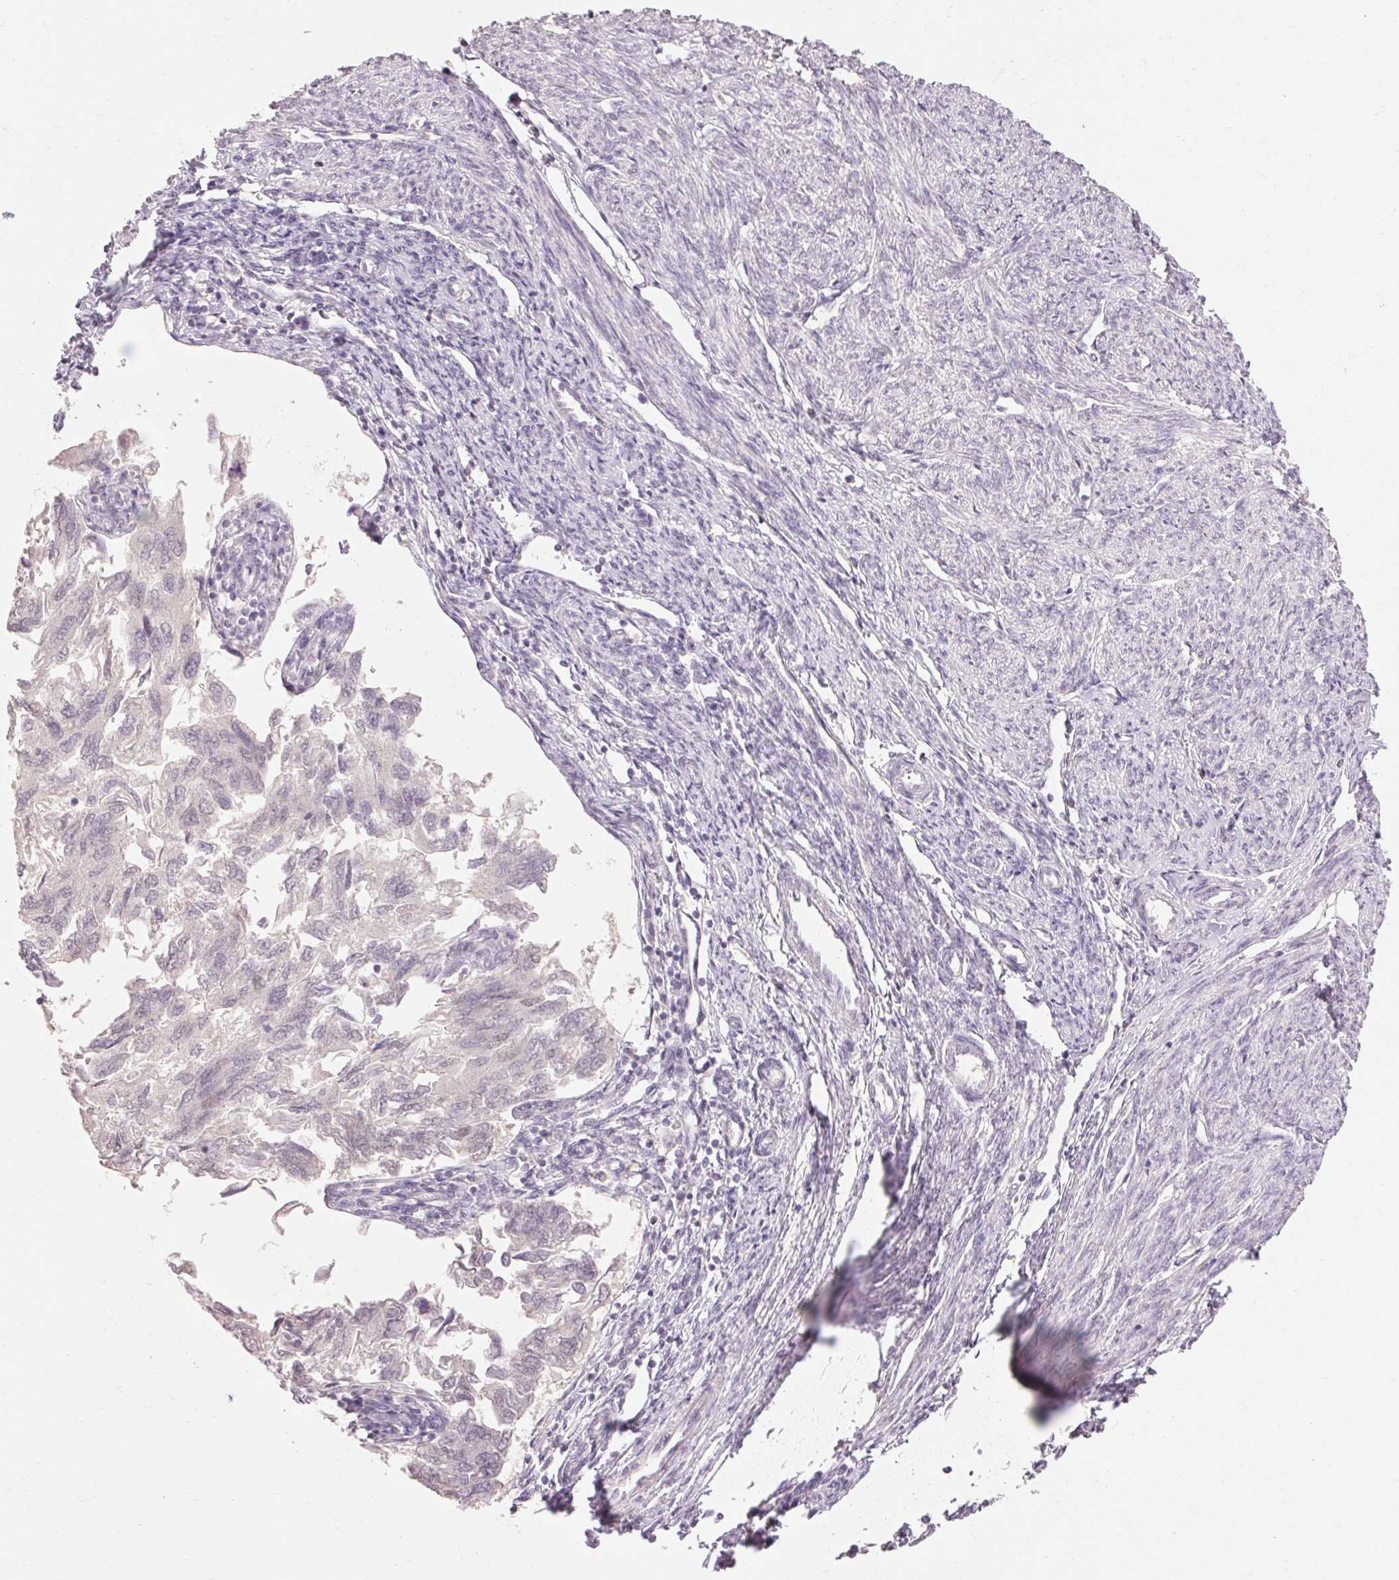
{"staining": {"intensity": "weak", "quantity": "<25%", "location": "nuclear"}, "tissue": "endometrial cancer", "cell_type": "Tumor cells", "image_type": "cancer", "snomed": [{"axis": "morphology", "description": "Carcinoma, NOS"}, {"axis": "topography", "description": "Uterus"}], "caption": "Immunohistochemical staining of human endometrial cancer (carcinoma) reveals no significant expression in tumor cells.", "gene": "SKP2", "patient": {"sex": "female", "age": 76}}